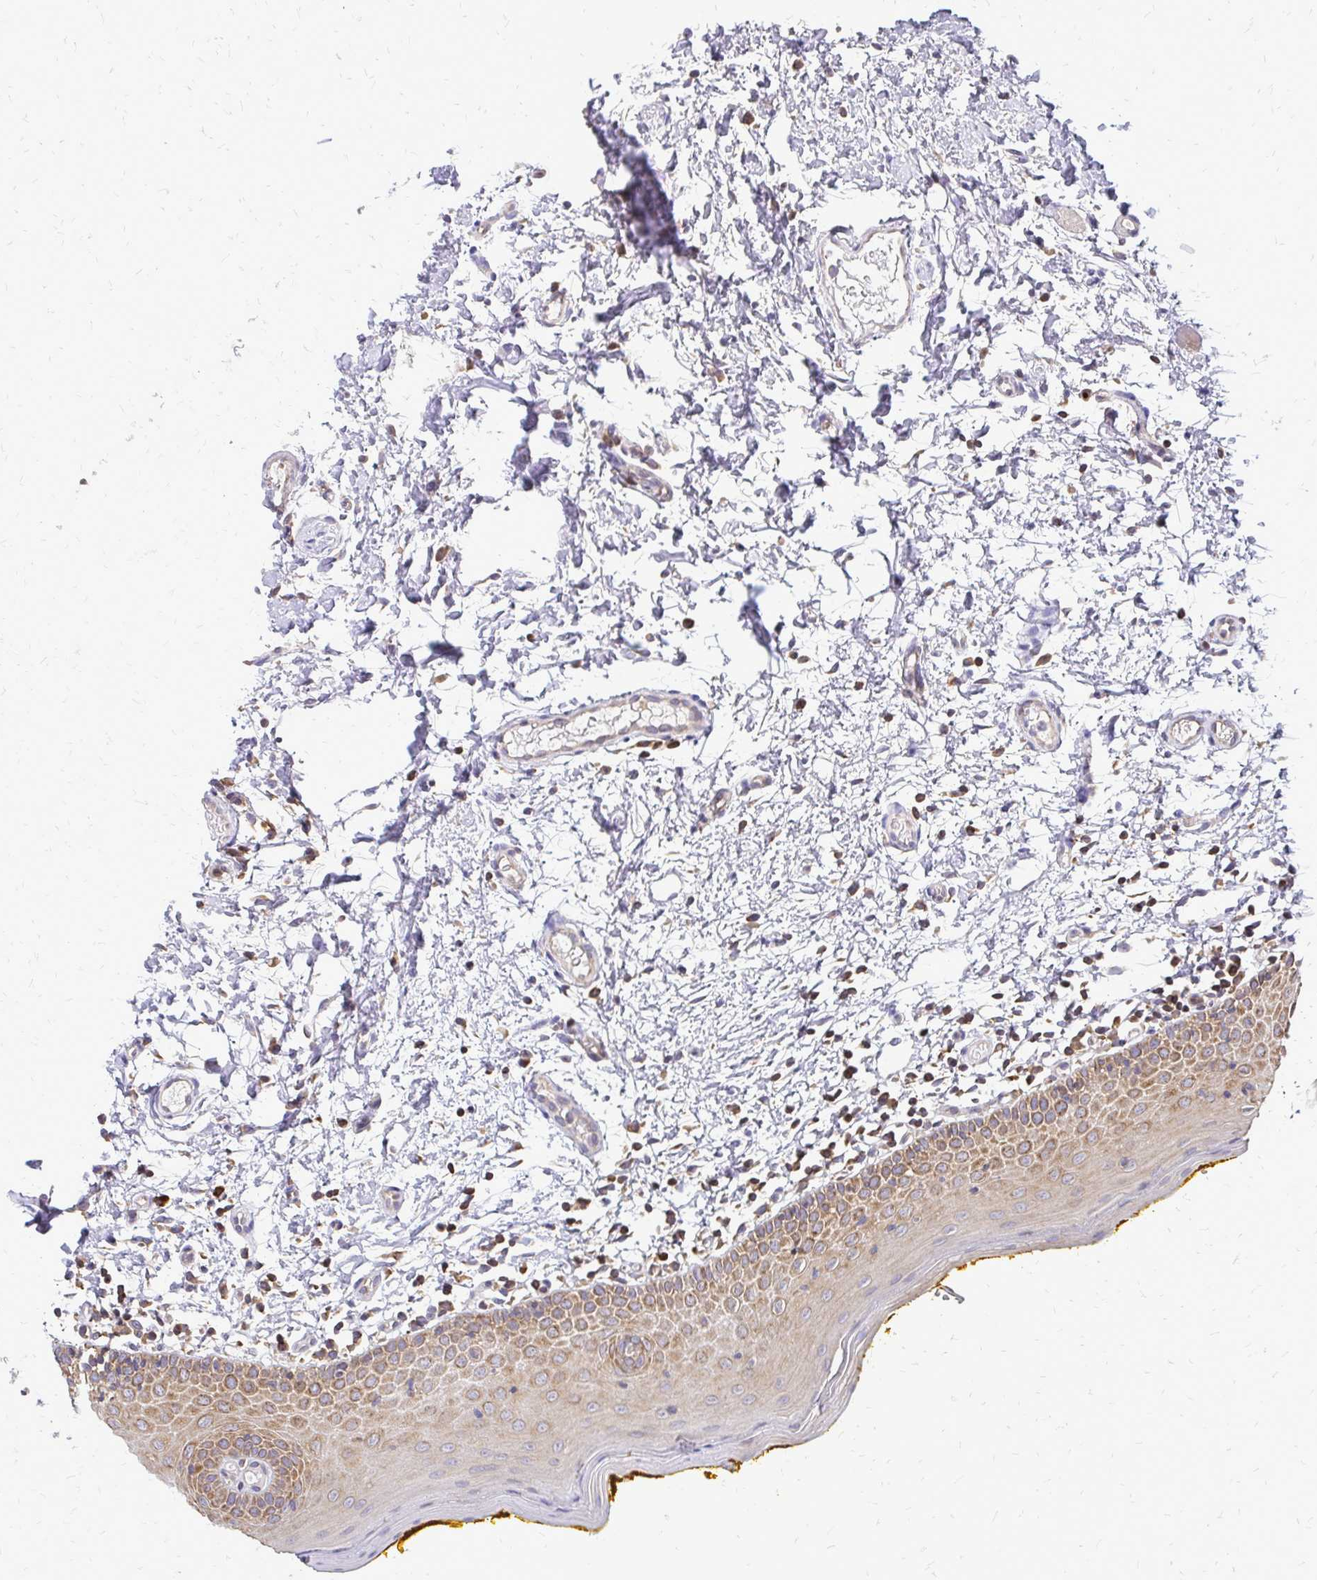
{"staining": {"intensity": "strong", "quantity": "25%-75%", "location": "cytoplasmic/membranous"}, "tissue": "oral mucosa", "cell_type": "Squamous epithelial cells", "image_type": "normal", "snomed": [{"axis": "morphology", "description": "Normal tissue, NOS"}, {"axis": "topography", "description": "Oral tissue"}, {"axis": "topography", "description": "Tounge, NOS"}], "caption": "Immunohistochemical staining of normal human oral mucosa displays high levels of strong cytoplasmic/membranous expression in about 25%-75% of squamous epithelial cells.", "gene": "RPS3", "patient": {"sex": "female", "age": 58}}